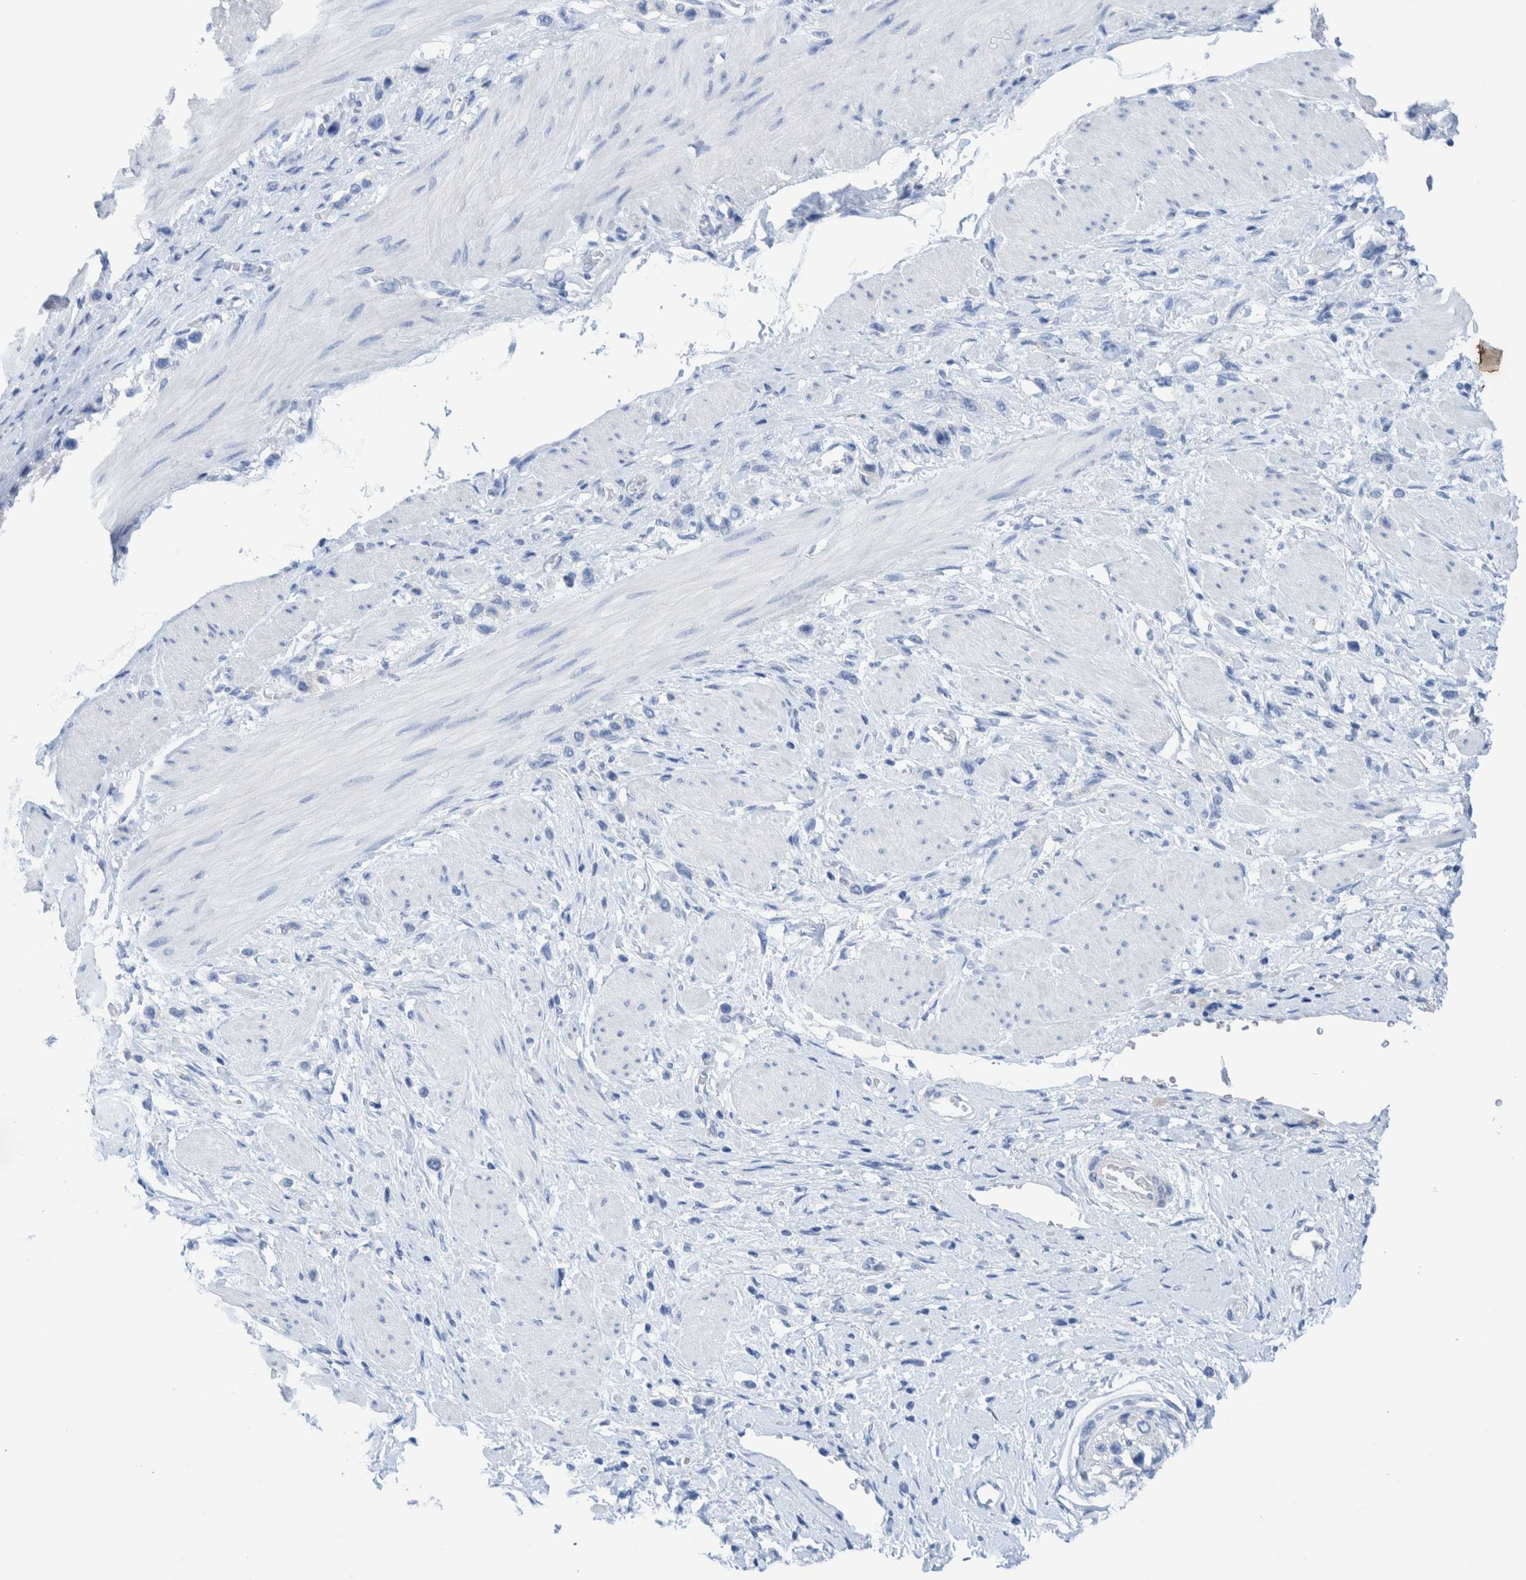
{"staining": {"intensity": "negative", "quantity": "none", "location": "none"}, "tissue": "stomach cancer", "cell_type": "Tumor cells", "image_type": "cancer", "snomed": [{"axis": "morphology", "description": "Adenocarcinoma, NOS"}, {"axis": "topography", "description": "Stomach"}], "caption": "Stomach cancer was stained to show a protein in brown. There is no significant positivity in tumor cells.", "gene": "PERP", "patient": {"sex": "female", "age": 65}}